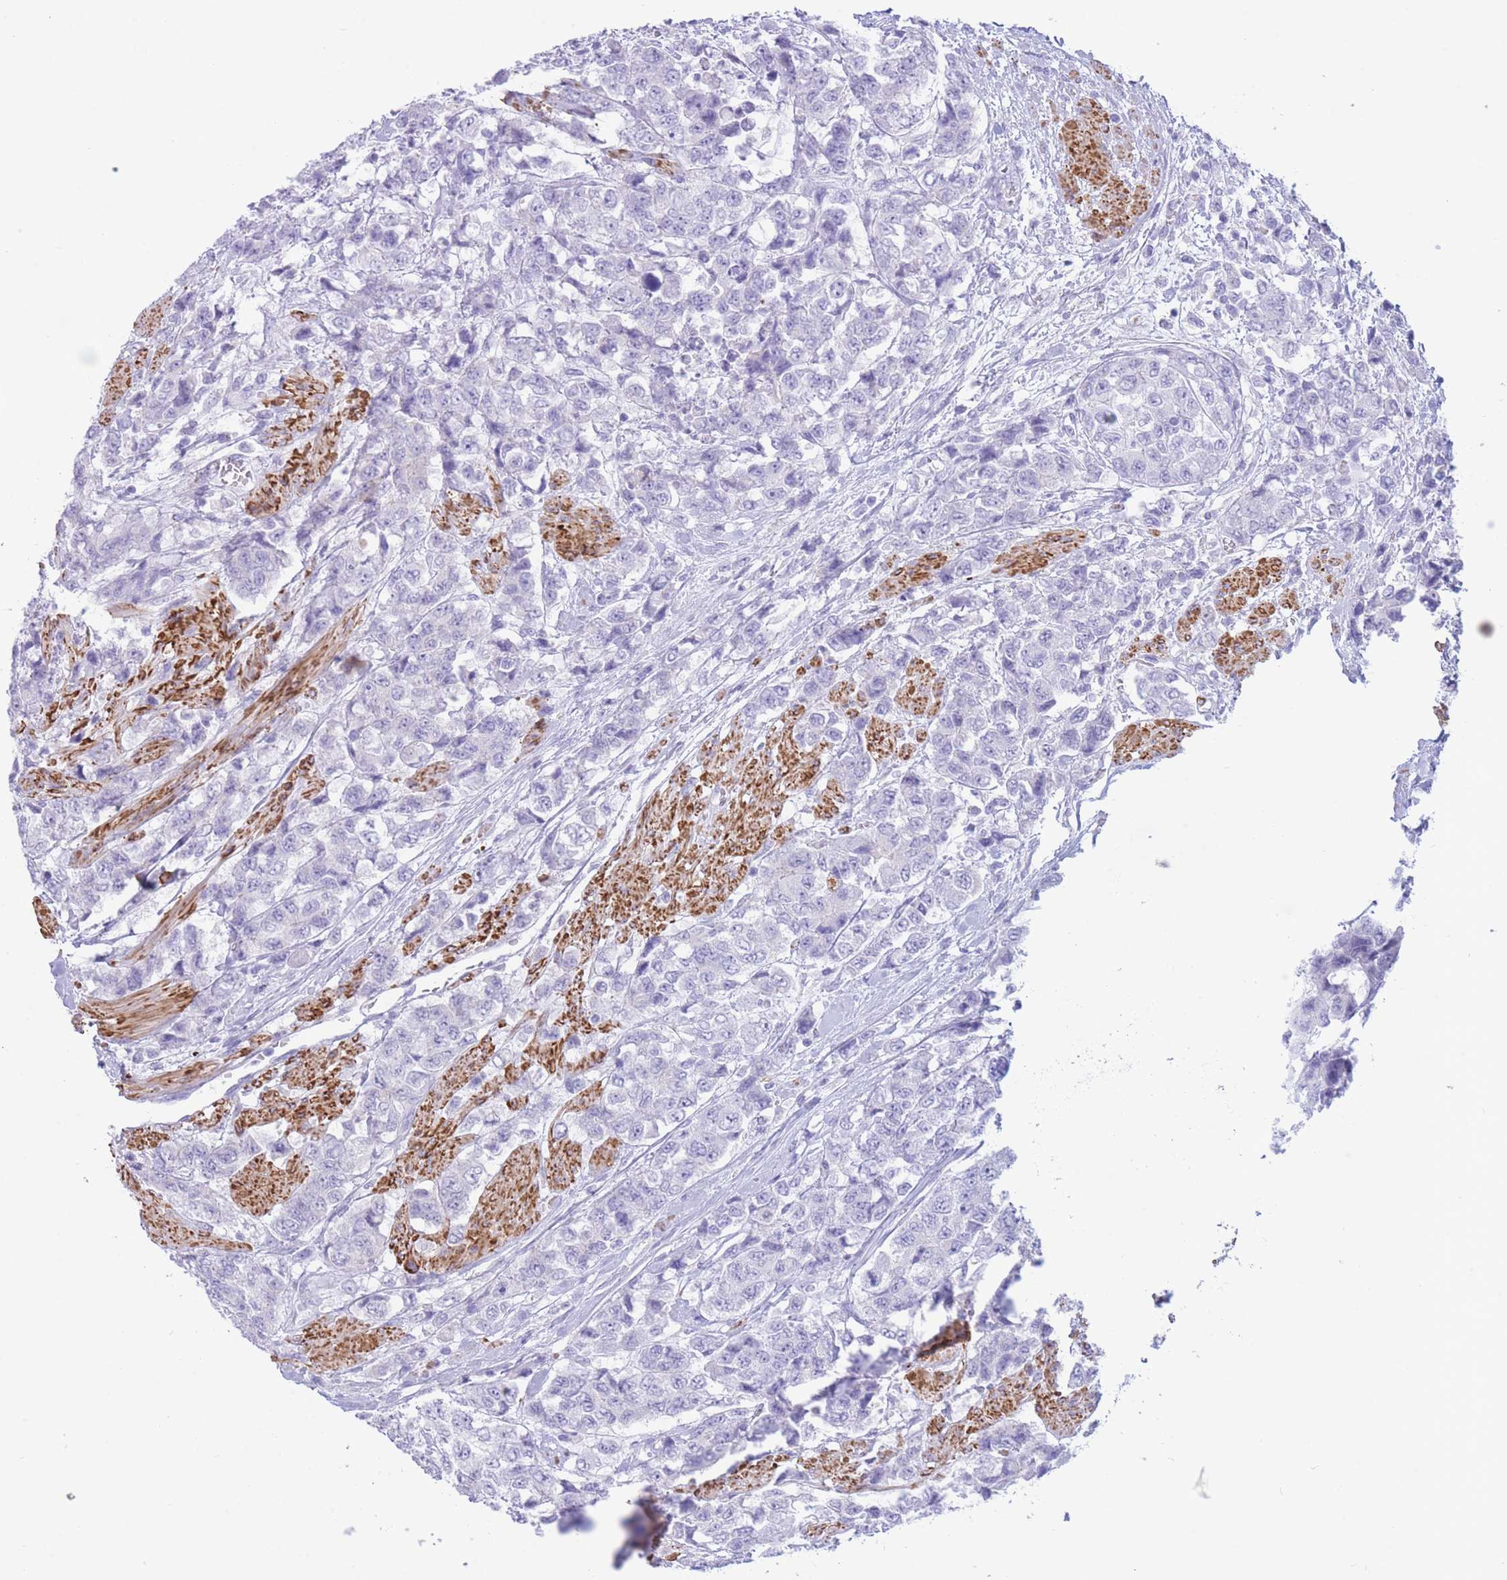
{"staining": {"intensity": "negative", "quantity": "none", "location": "none"}, "tissue": "urothelial cancer", "cell_type": "Tumor cells", "image_type": "cancer", "snomed": [{"axis": "morphology", "description": "Urothelial carcinoma, High grade"}, {"axis": "topography", "description": "Urinary bladder"}], "caption": "Protein analysis of urothelial cancer demonstrates no significant staining in tumor cells. Brightfield microscopy of immunohistochemistry (IHC) stained with DAB (brown) and hematoxylin (blue), captured at high magnification.", "gene": "VWA8", "patient": {"sex": "female", "age": 78}}